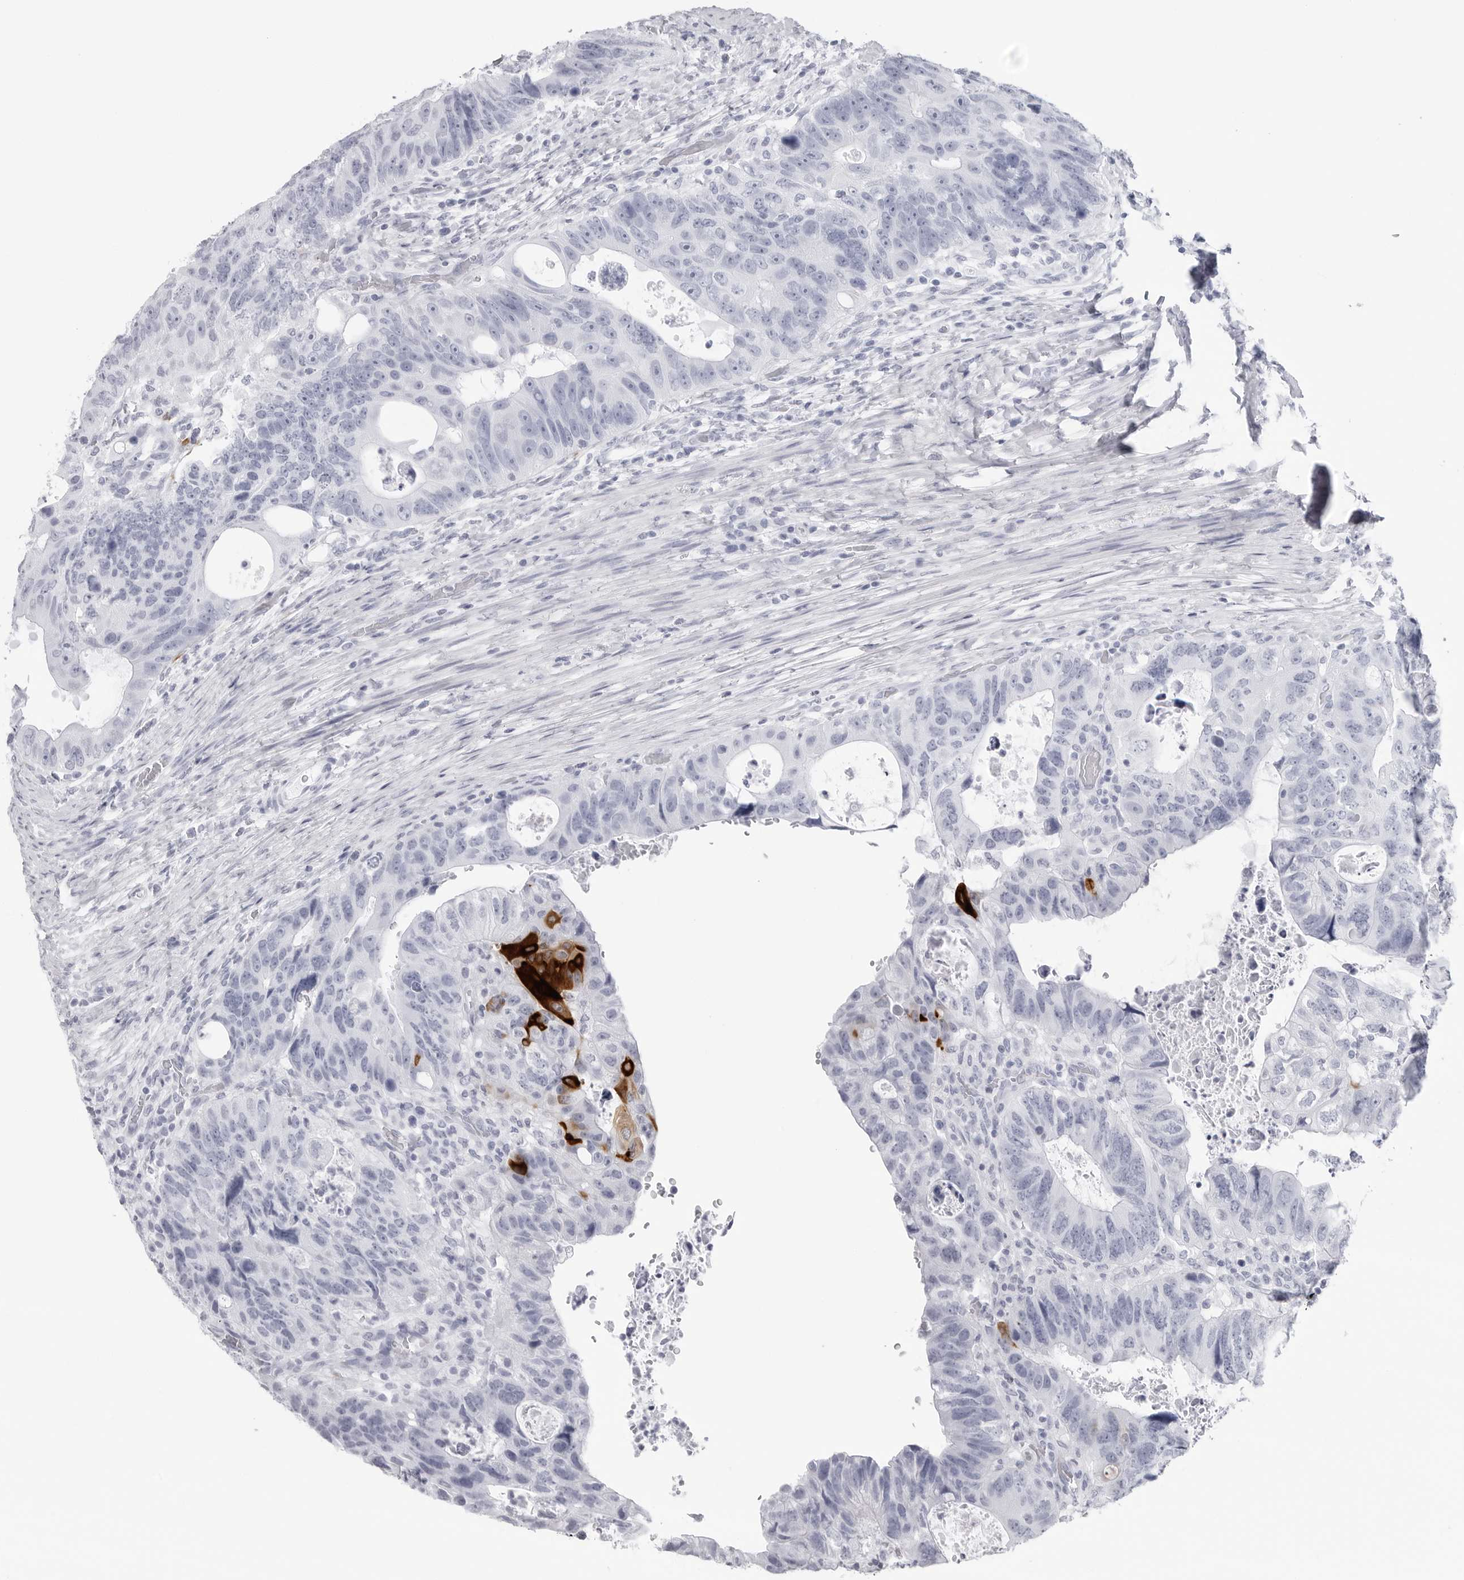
{"staining": {"intensity": "strong", "quantity": "<25%", "location": "cytoplasmic/membranous"}, "tissue": "colorectal cancer", "cell_type": "Tumor cells", "image_type": "cancer", "snomed": [{"axis": "morphology", "description": "Adenocarcinoma, NOS"}, {"axis": "topography", "description": "Rectum"}], "caption": "DAB (3,3'-diaminobenzidine) immunohistochemical staining of colorectal adenocarcinoma reveals strong cytoplasmic/membranous protein positivity in about <25% of tumor cells.", "gene": "CST2", "patient": {"sex": "male", "age": 59}}